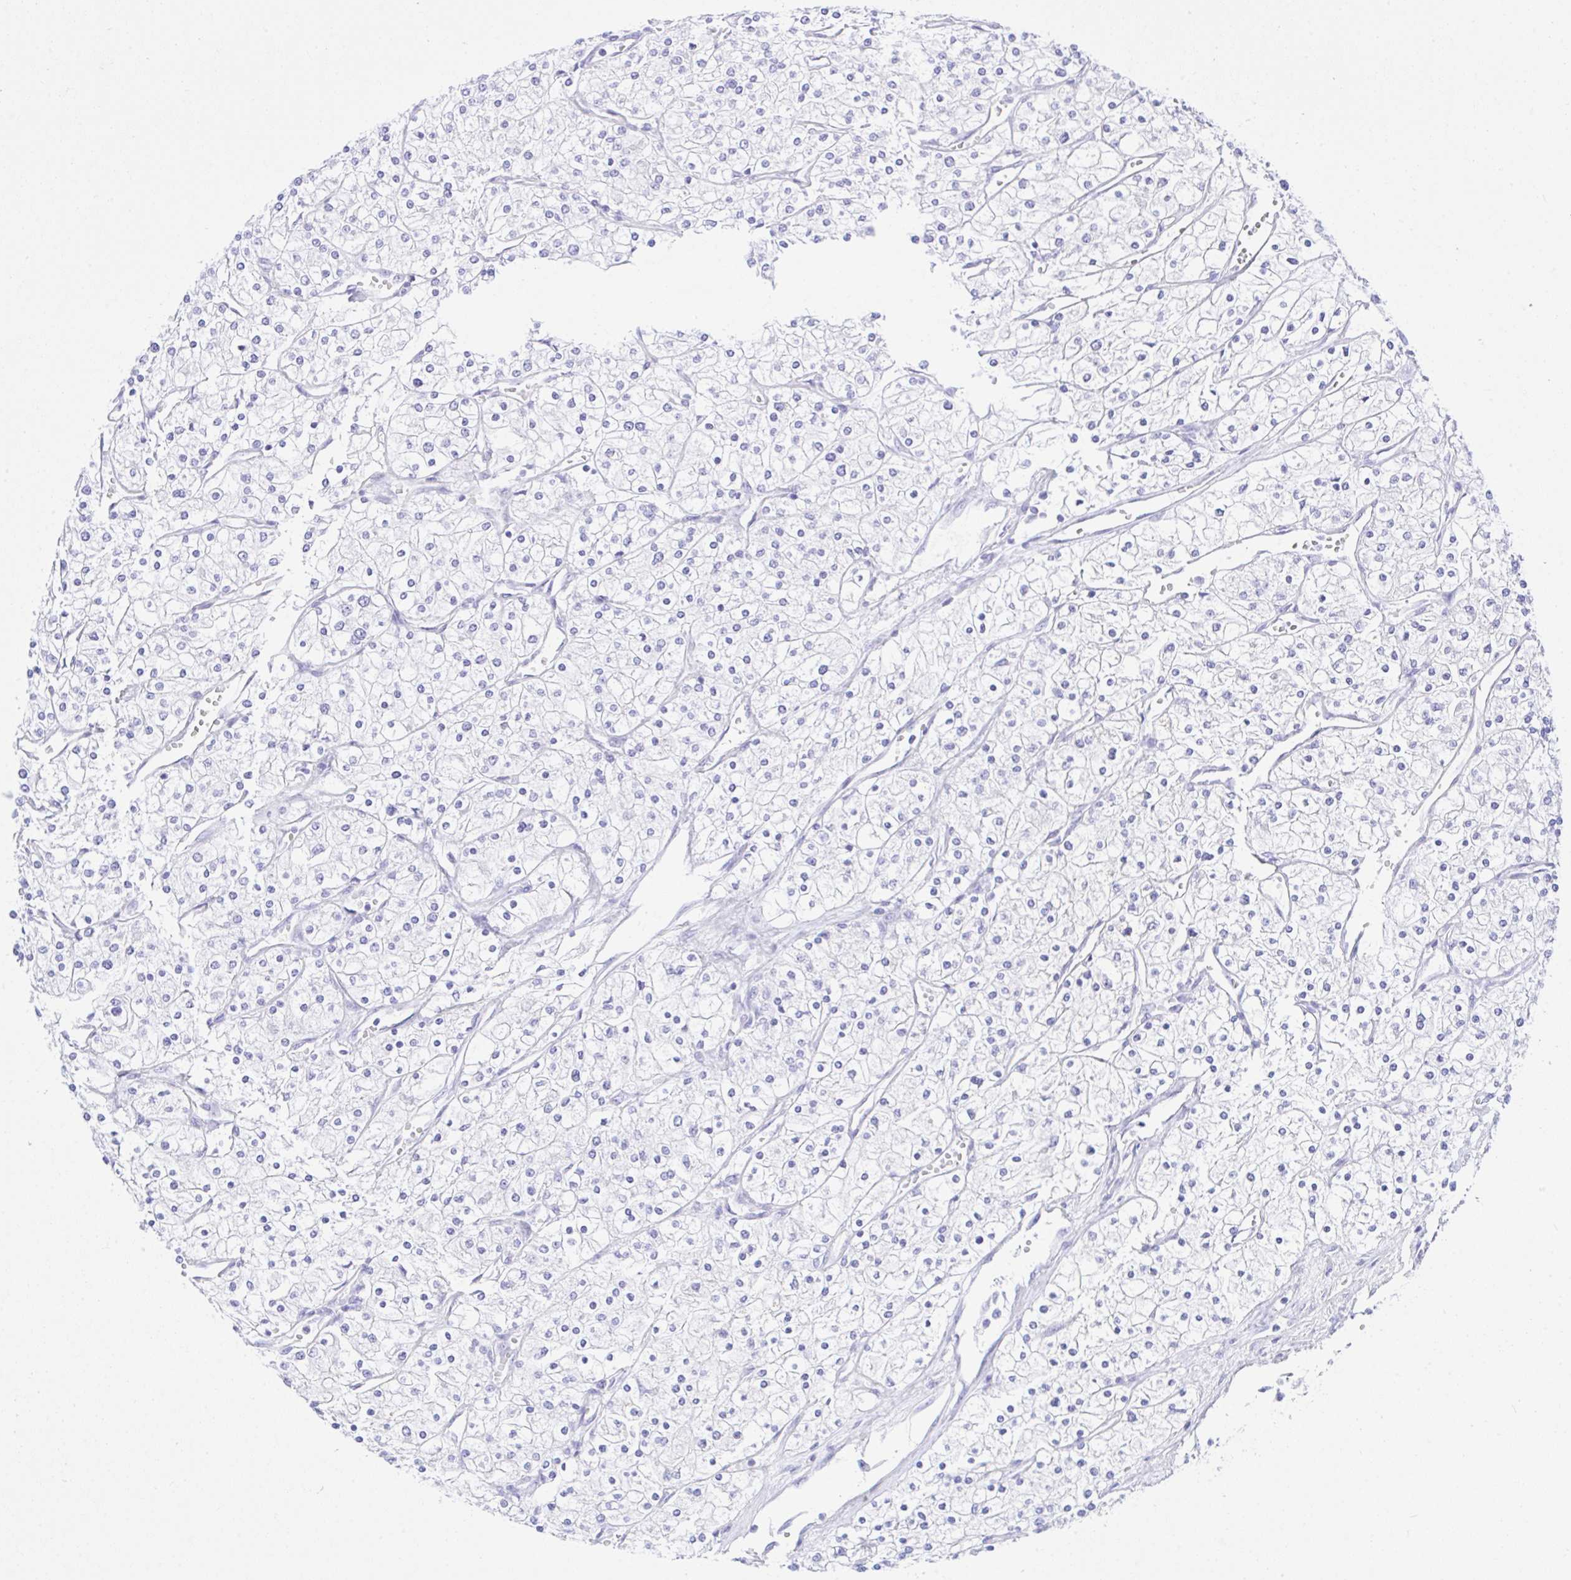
{"staining": {"intensity": "negative", "quantity": "none", "location": "none"}, "tissue": "renal cancer", "cell_type": "Tumor cells", "image_type": "cancer", "snomed": [{"axis": "morphology", "description": "Adenocarcinoma, NOS"}, {"axis": "topography", "description": "Kidney"}], "caption": "Tumor cells are negative for protein expression in human renal adenocarcinoma.", "gene": "SELENOV", "patient": {"sex": "male", "age": 80}}